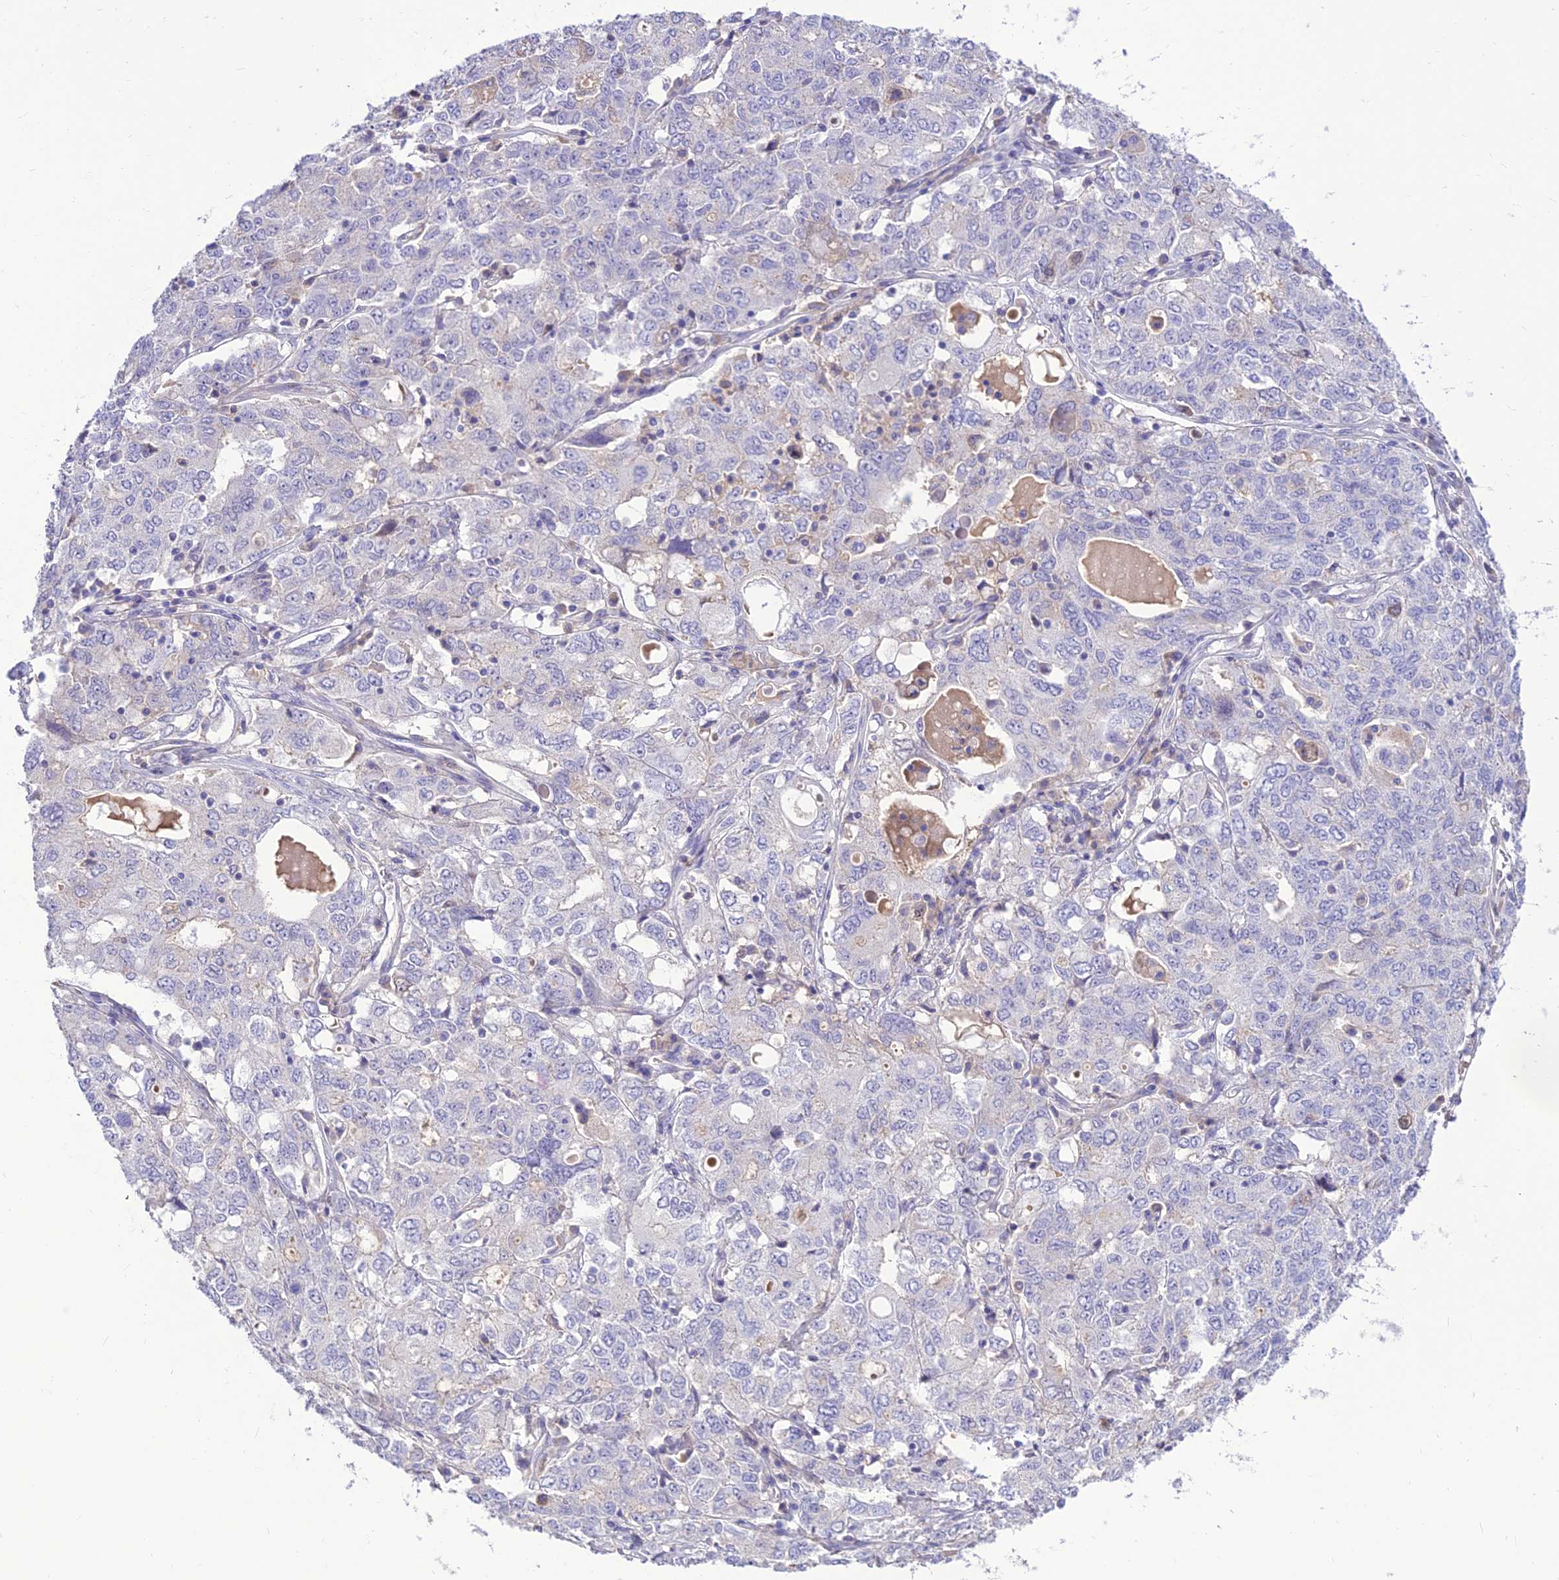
{"staining": {"intensity": "negative", "quantity": "none", "location": "none"}, "tissue": "ovarian cancer", "cell_type": "Tumor cells", "image_type": "cancer", "snomed": [{"axis": "morphology", "description": "Carcinoma, endometroid"}, {"axis": "topography", "description": "Ovary"}], "caption": "A photomicrograph of ovarian cancer stained for a protein demonstrates no brown staining in tumor cells.", "gene": "TEKT3", "patient": {"sex": "female", "age": 62}}